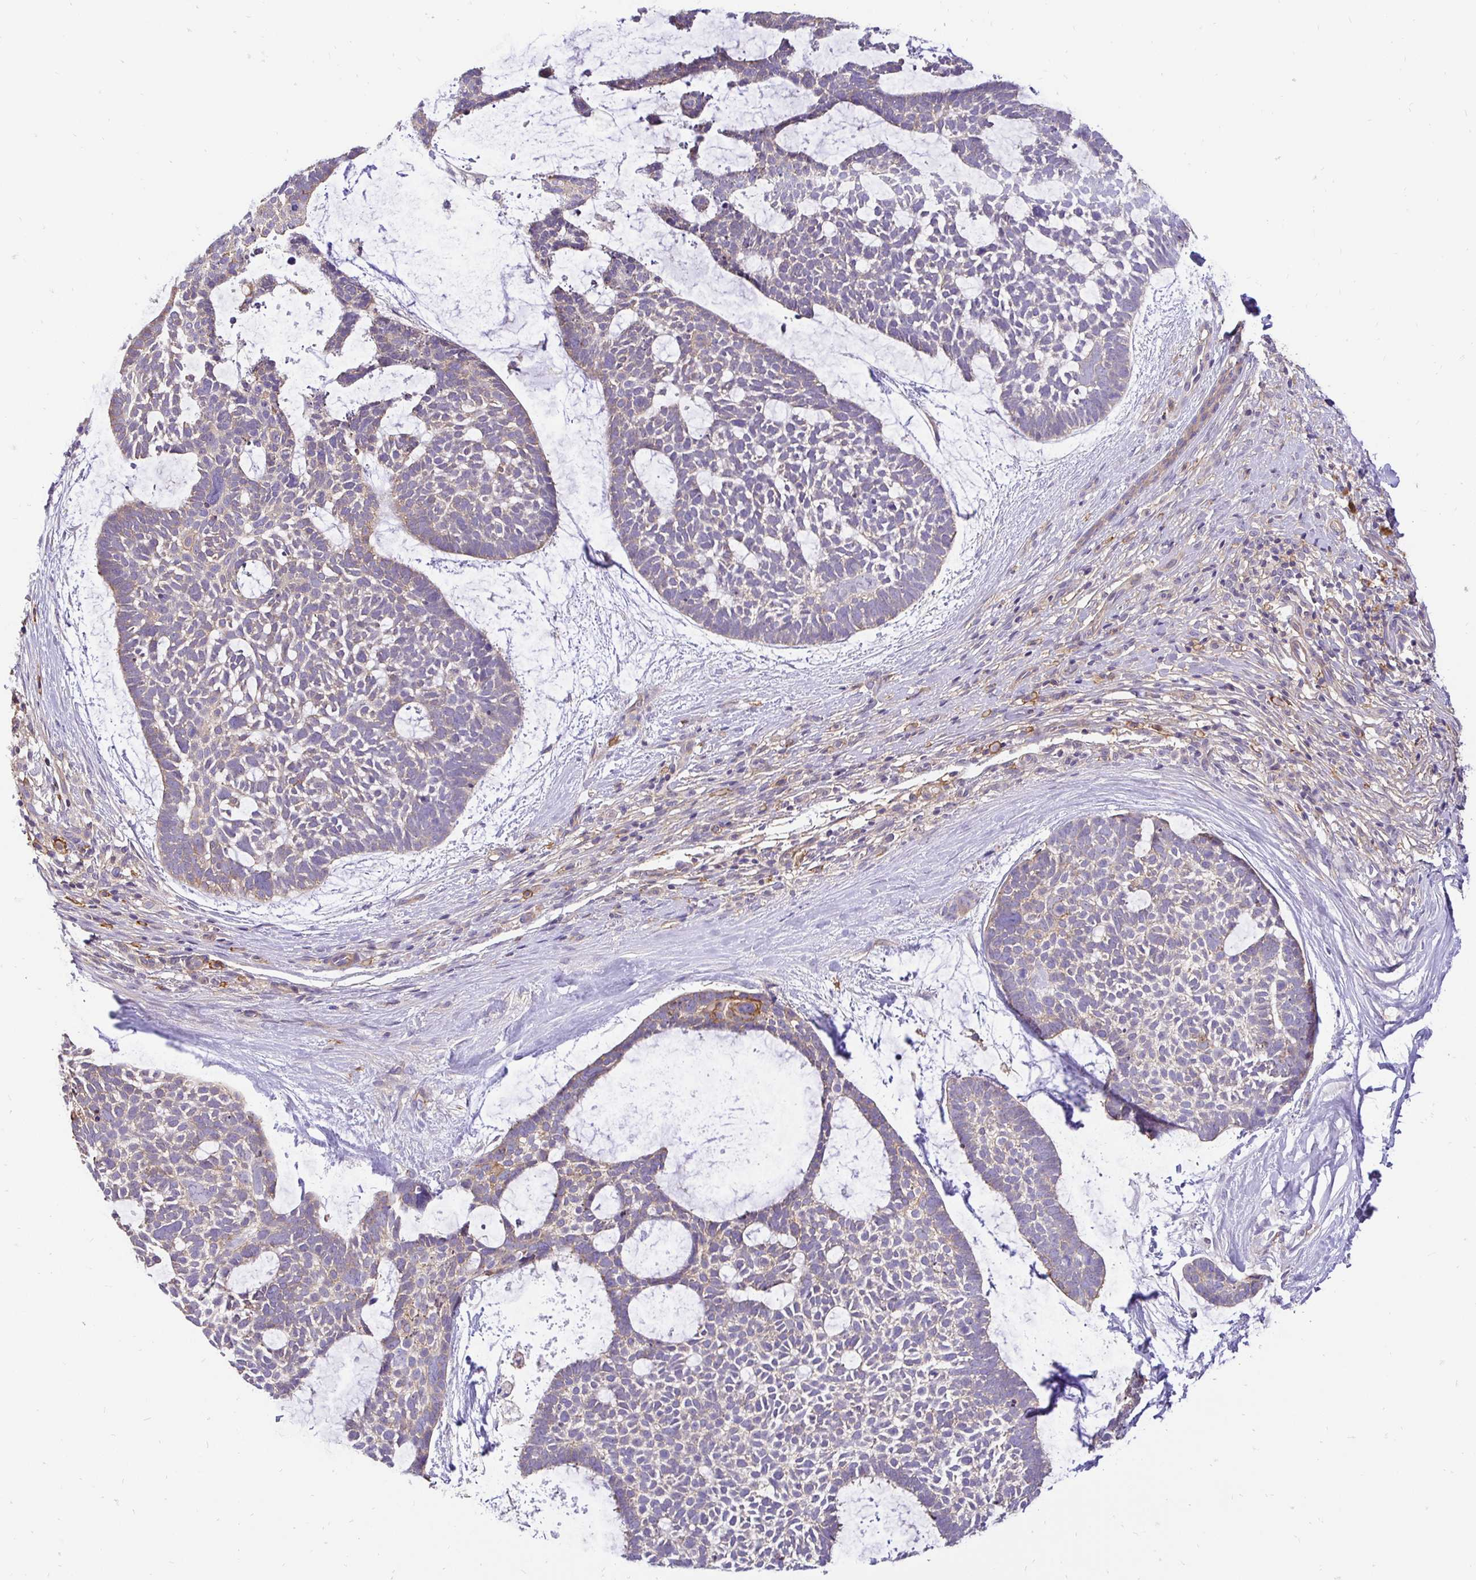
{"staining": {"intensity": "weak", "quantity": "<25%", "location": "cytoplasmic/membranous"}, "tissue": "skin cancer", "cell_type": "Tumor cells", "image_type": "cancer", "snomed": [{"axis": "morphology", "description": "Basal cell carcinoma"}, {"axis": "topography", "description": "Skin"}], "caption": "A photomicrograph of skin cancer (basal cell carcinoma) stained for a protein displays no brown staining in tumor cells.", "gene": "SLC9A1", "patient": {"sex": "male", "age": 64}}